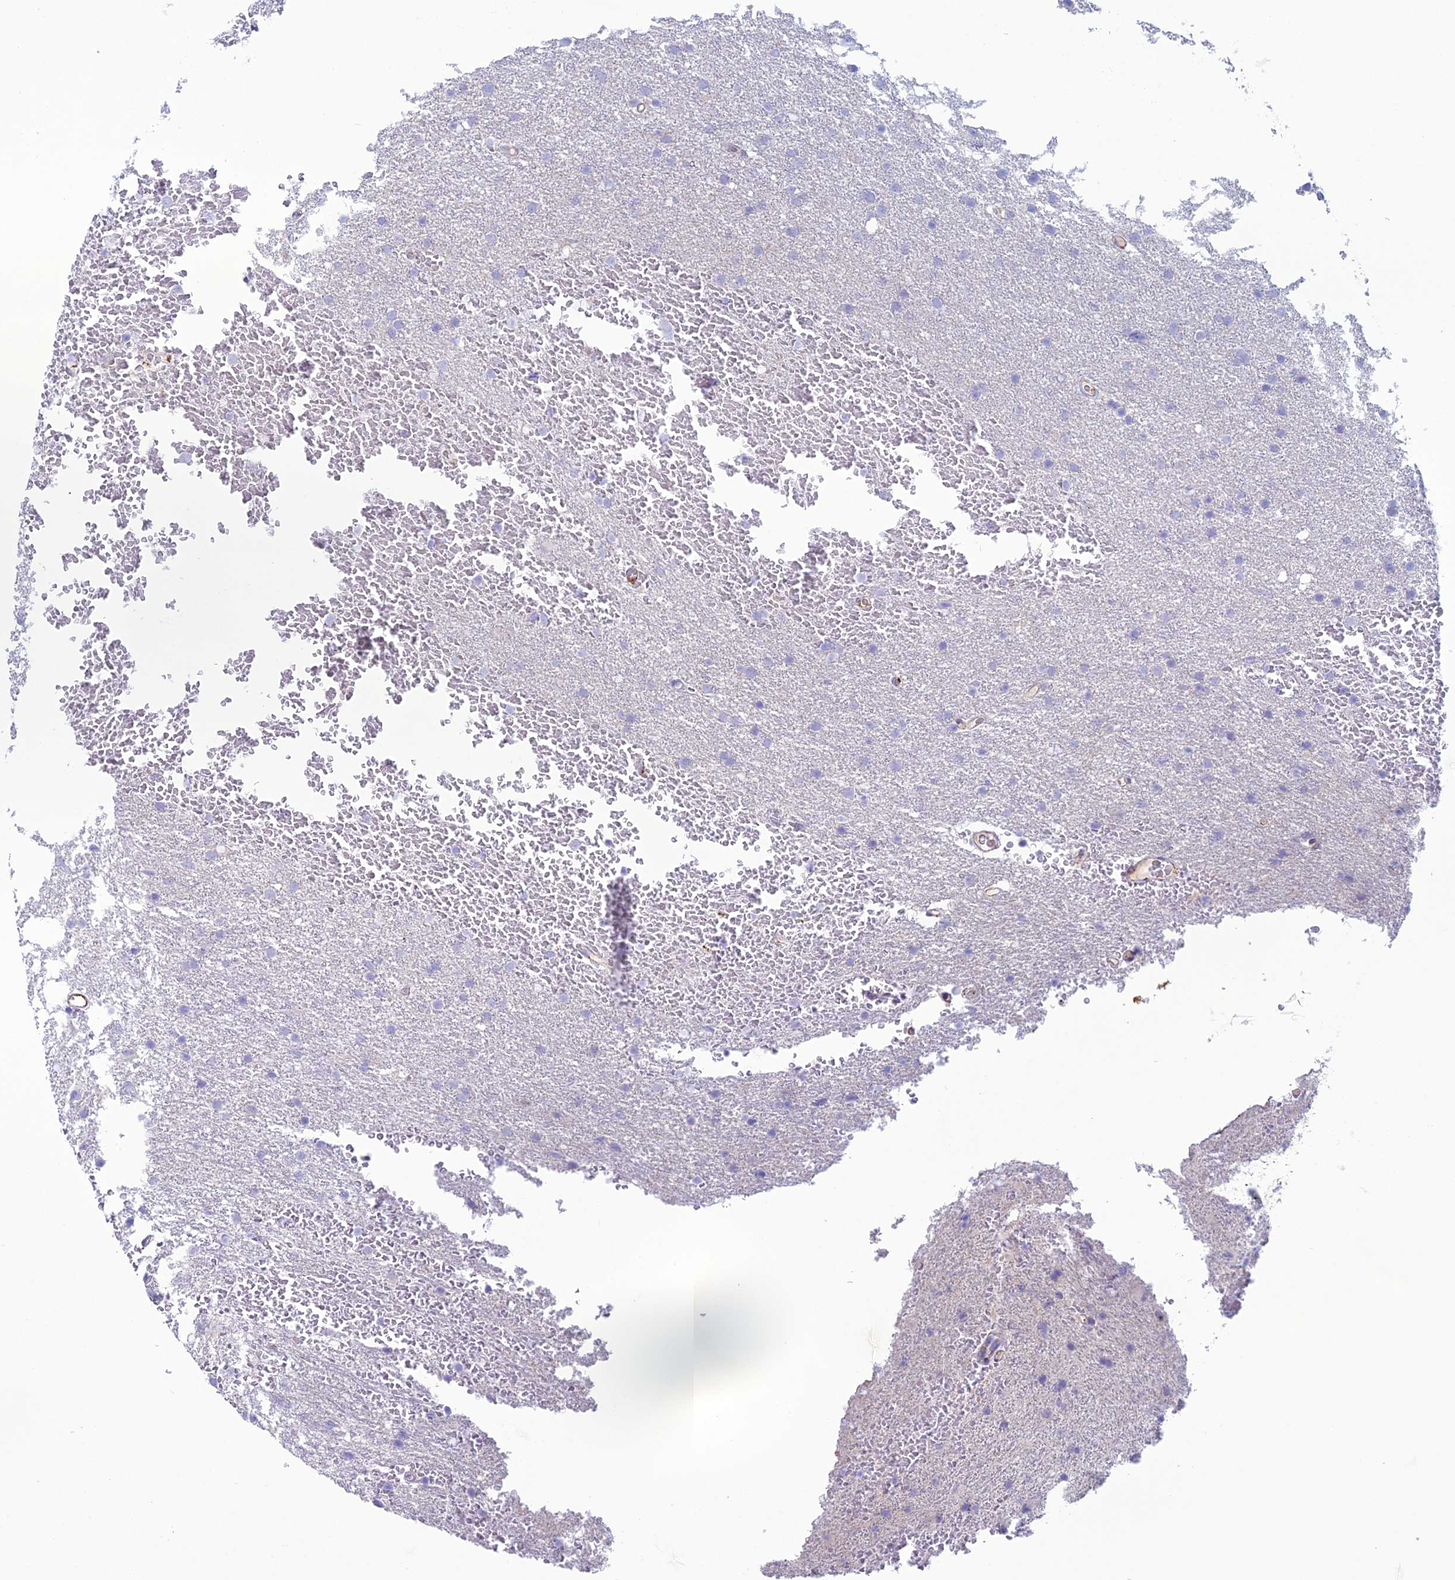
{"staining": {"intensity": "negative", "quantity": "none", "location": "none"}, "tissue": "glioma", "cell_type": "Tumor cells", "image_type": "cancer", "snomed": [{"axis": "morphology", "description": "Glioma, malignant, High grade"}, {"axis": "topography", "description": "Cerebral cortex"}], "caption": "Immunohistochemical staining of human malignant high-grade glioma displays no significant staining in tumor cells.", "gene": "CDC42EP5", "patient": {"sex": "female", "age": 36}}